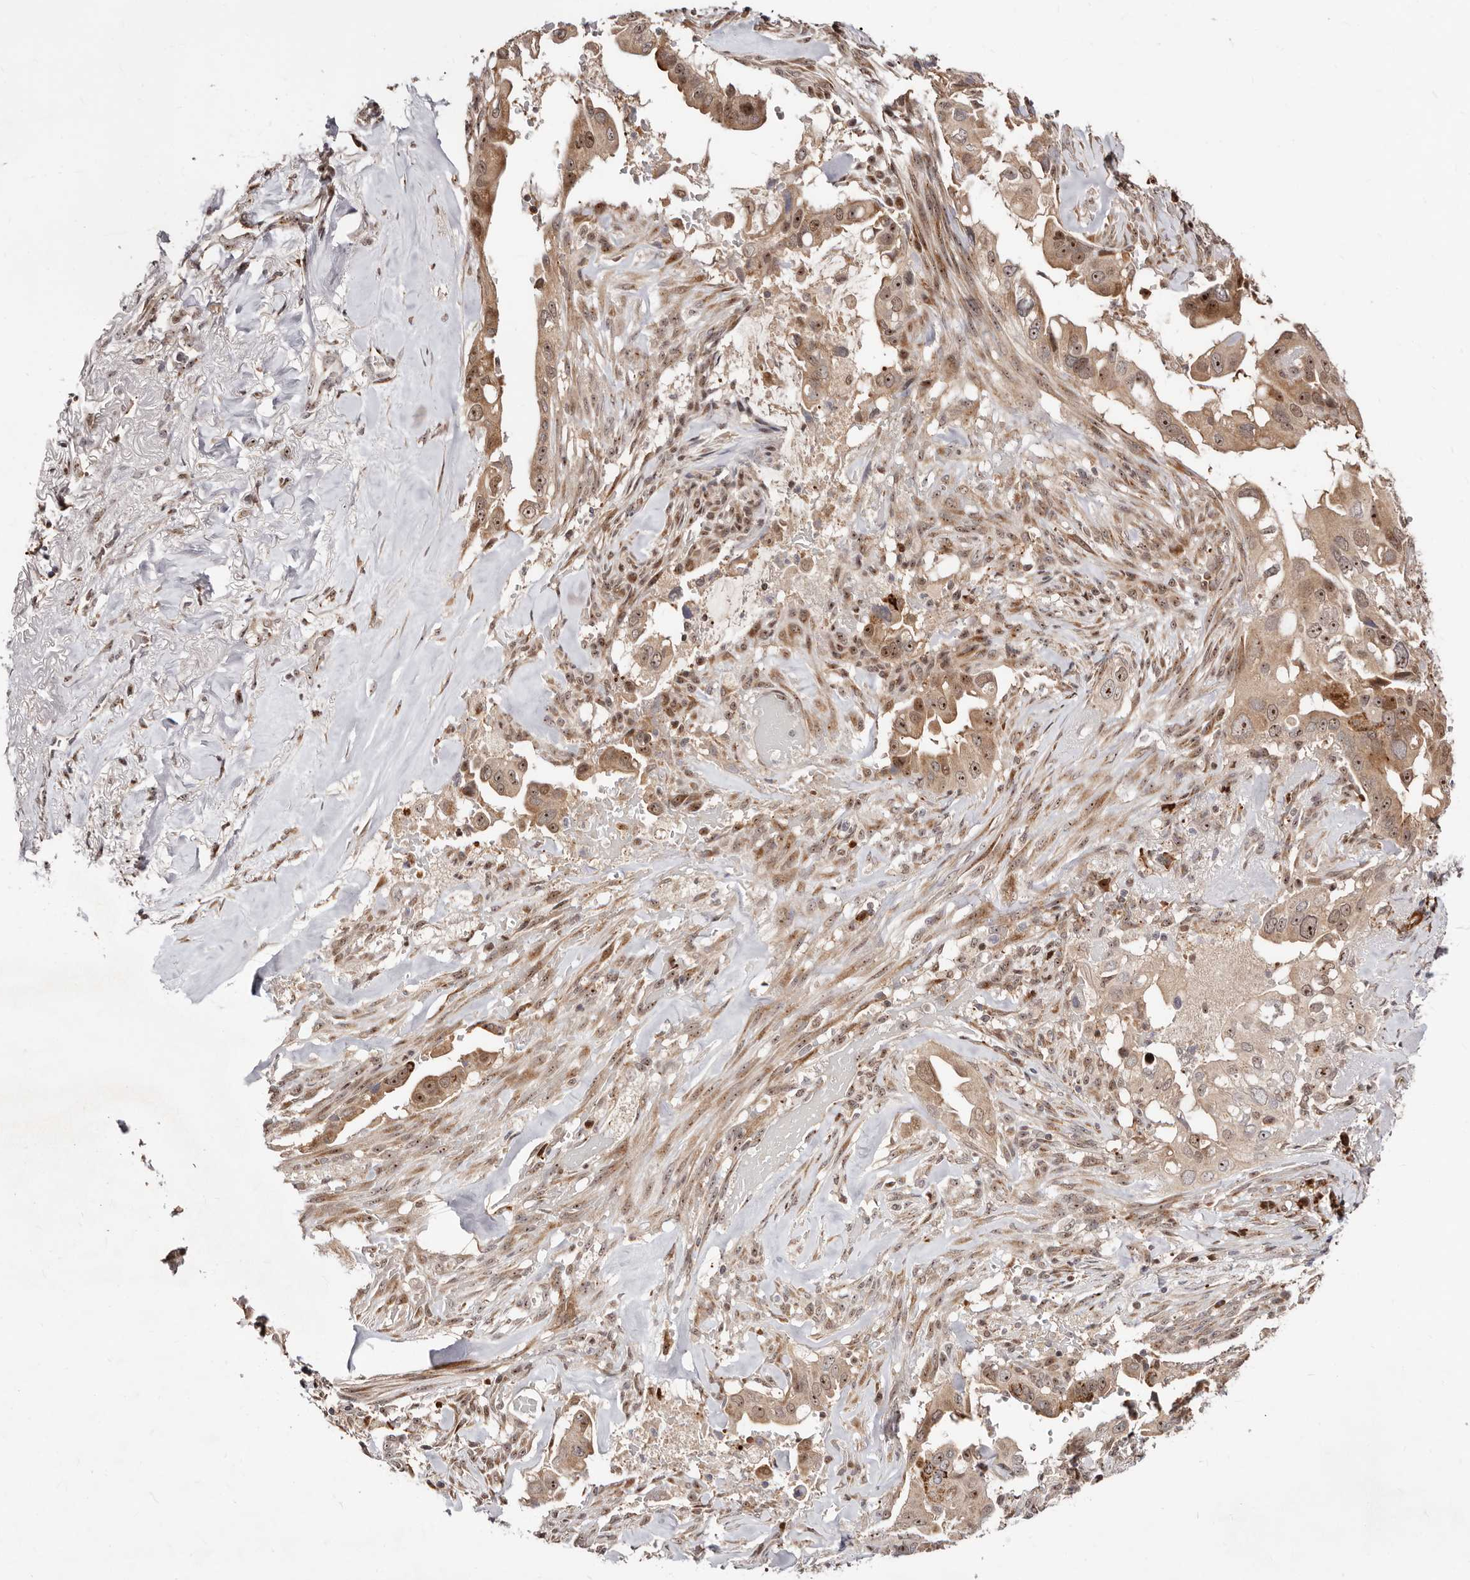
{"staining": {"intensity": "moderate", "quantity": ">75%", "location": "cytoplasmic/membranous,nuclear"}, "tissue": "pancreatic cancer", "cell_type": "Tumor cells", "image_type": "cancer", "snomed": [{"axis": "morphology", "description": "Inflammation, NOS"}, {"axis": "morphology", "description": "Adenocarcinoma, NOS"}, {"axis": "topography", "description": "Pancreas"}], "caption": "Tumor cells demonstrate moderate cytoplasmic/membranous and nuclear positivity in approximately >75% of cells in pancreatic cancer (adenocarcinoma).", "gene": "APOL6", "patient": {"sex": "female", "age": 56}}